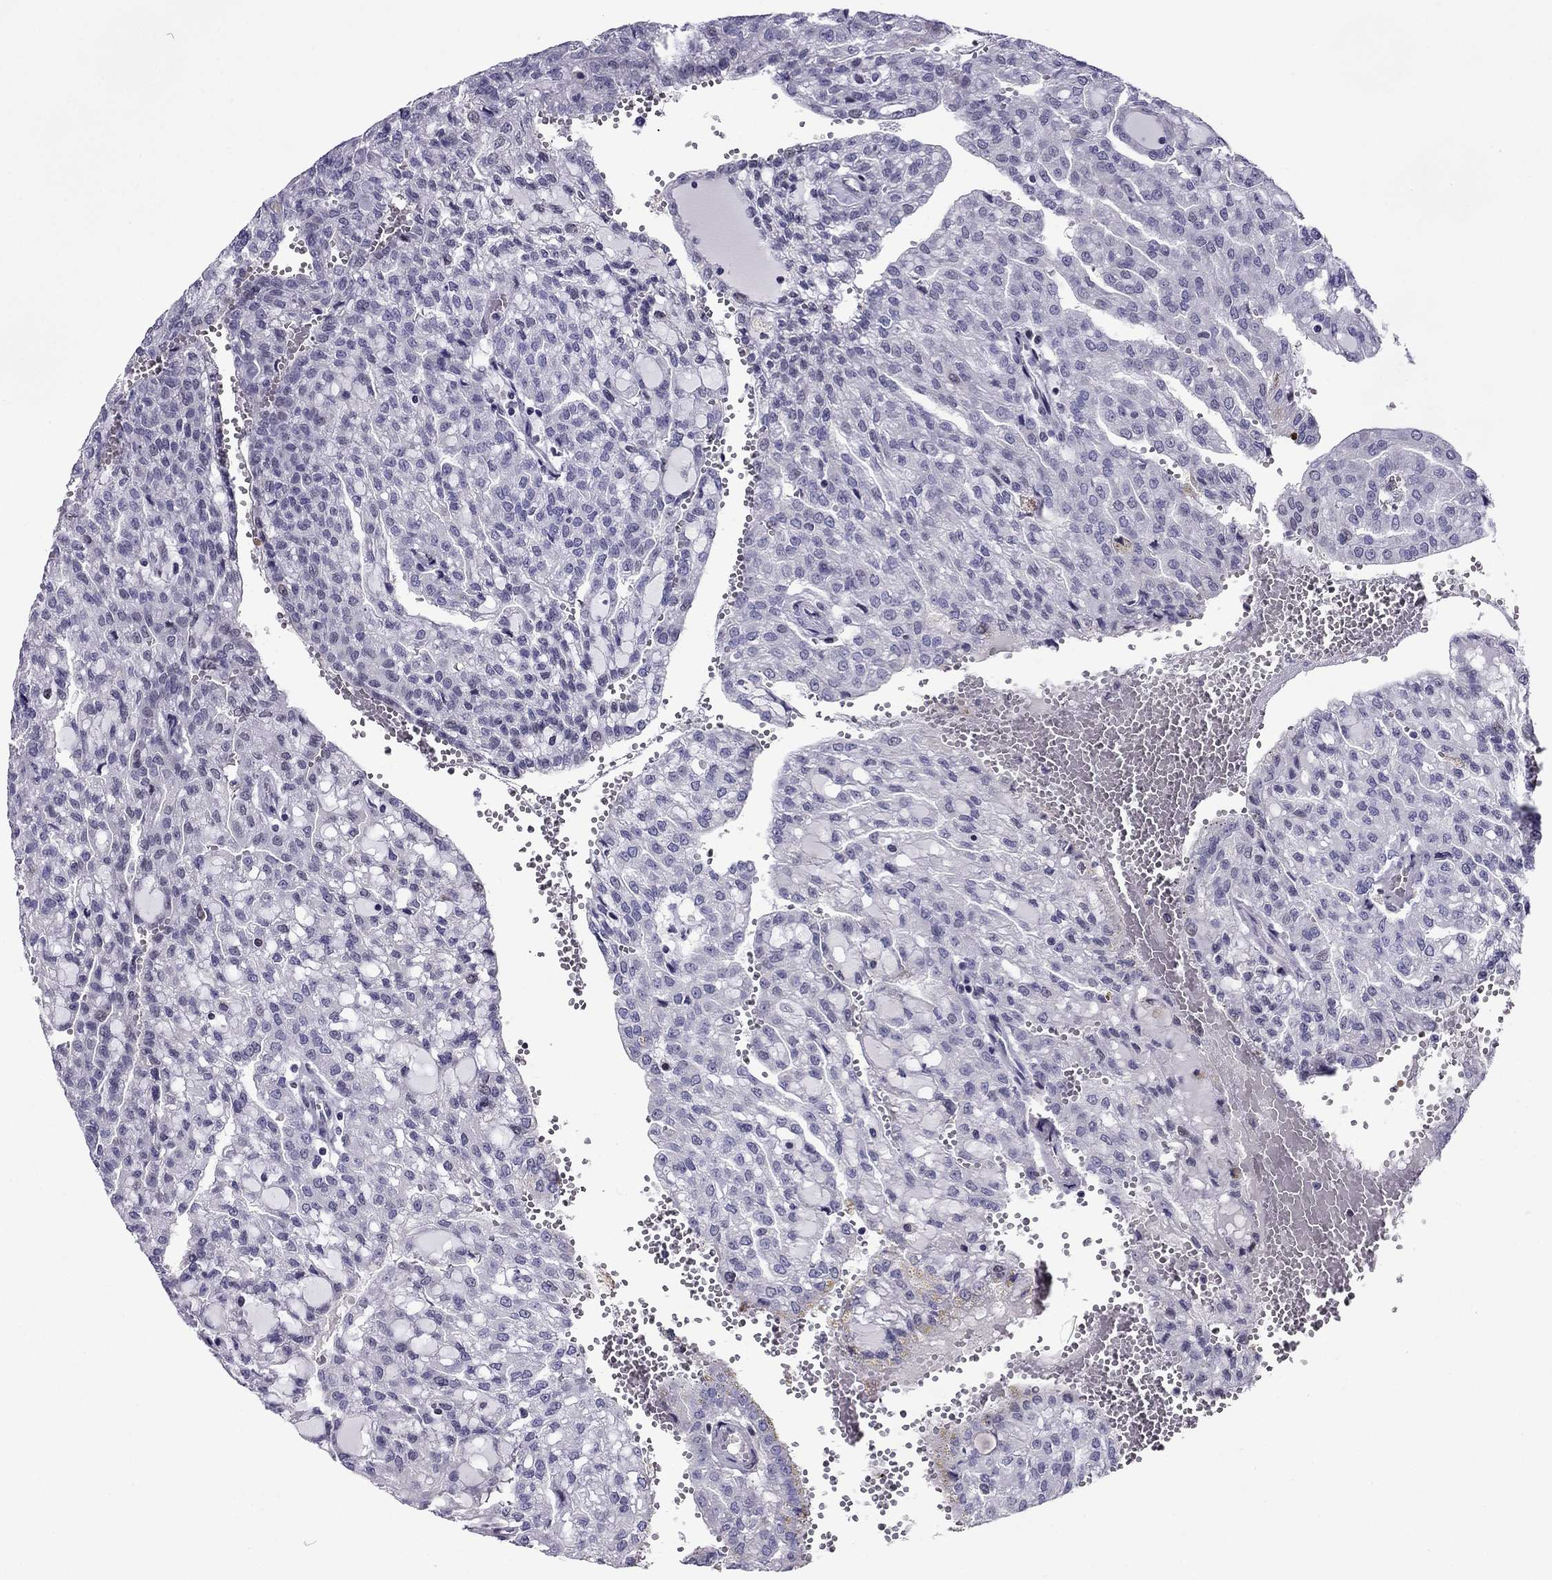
{"staining": {"intensity": "negative", "quantity": "none", "location": "none"}, "tissue": "renal cancer", "cell_type": "Tumor cells", "image_type": "cancer", "snomed": [{"axis": "morphology", "description": "Adenocarcinoma, NOS"}, {"axis": "topography", "description": "Kidney"}], "caption": "Immunohistochemistry image of neoplastic tissue: human renal cancer (adenocarcinoma) stained with DAB (3,3'-diaminobenzidine) displays no significant protein staining in tumor cells.", "gene": "MYLK3", "patient": {"sex": "male", "age": 63}}